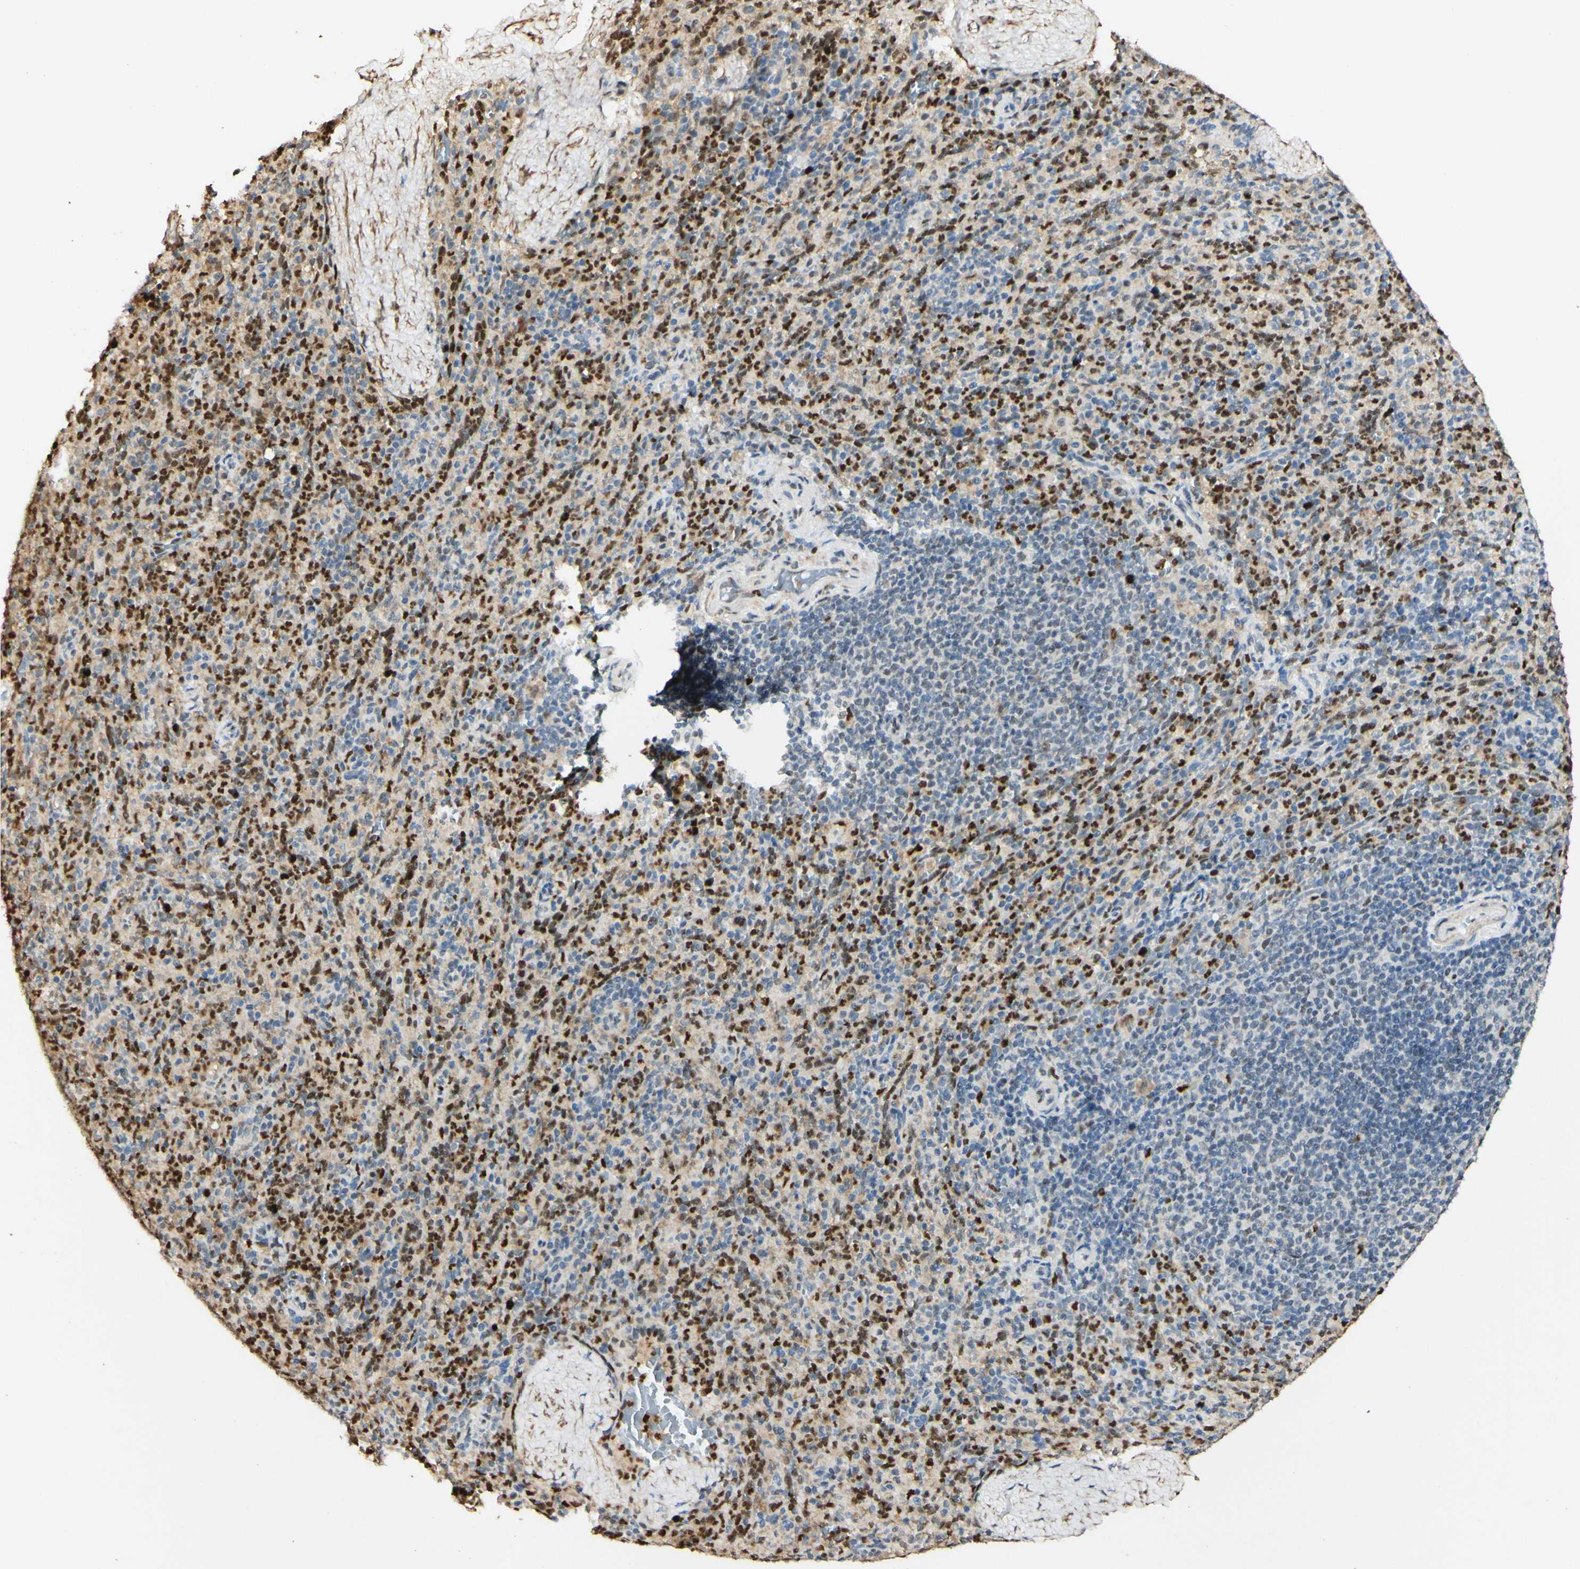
{"staining": {"intensity": "strong", "quantity": ">75%", "location": "nuclear"}, "tissue": "spleen", "cell_type": "Cells in red pulp", "image_type": "normal", "snomed": [{"axis": "morphology", "description": "Normal tissue, NOS"}, {"axis": "topography", "description": "Spleen"}], "caption": "The histopathology image displays staining of benign spleen, revealing strong nuclear protein staining (brown color) within cells in red pulp. The staining was performed using DAB (3,3'-diaminobenzidine), with brown indicating positive protein expression. Nuclei are stained blue with hematoxylin.", "gene": "MAP3K4", "patient": {"sex": "male", "age": 36}}